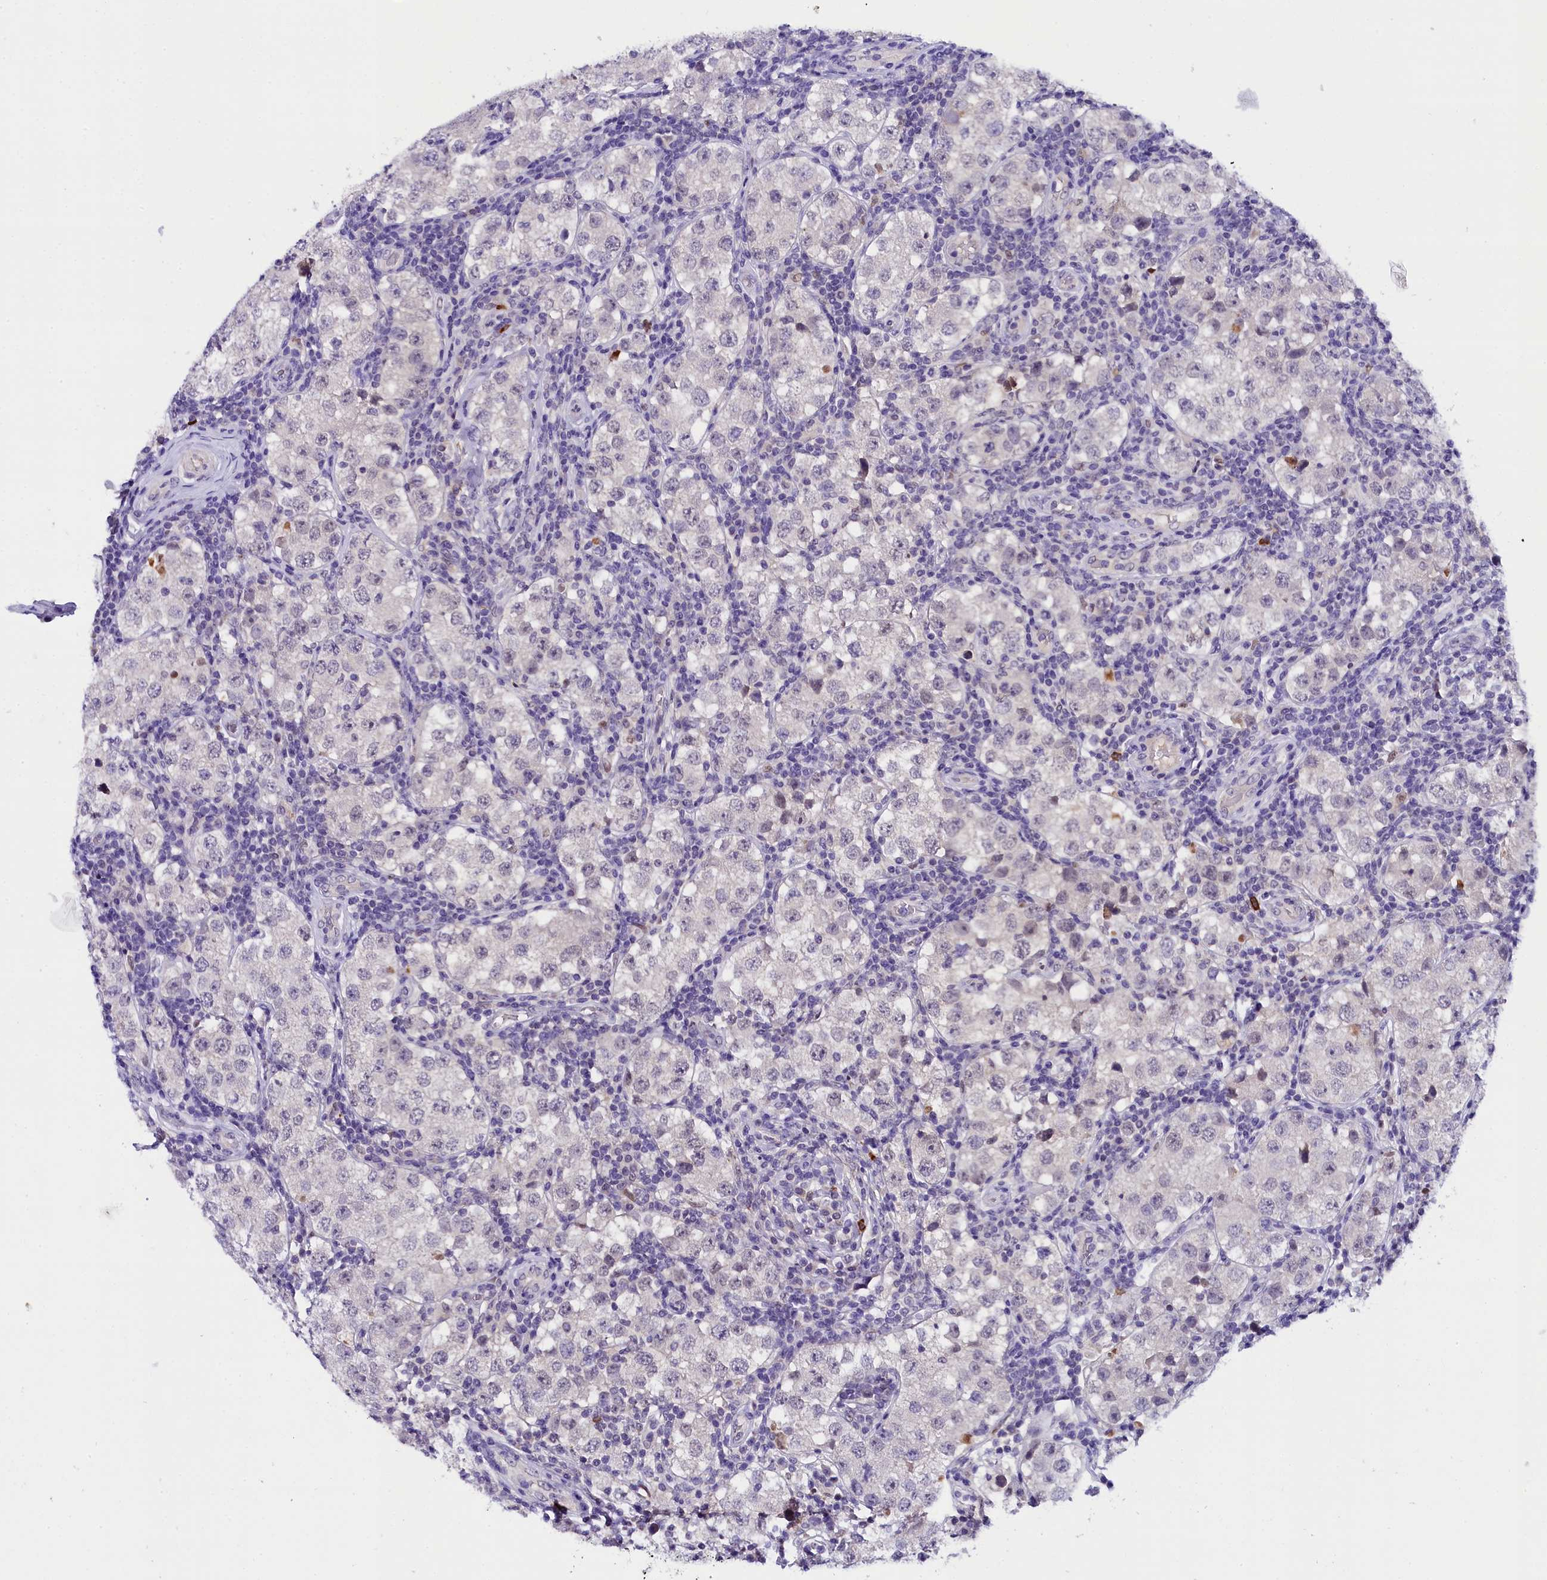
{"staining": {"intensity": "negative", "quantity": "none", "location": "none"}, "tissue": "testis cancer", "cell_type": "Tumor cells", "image_type": "cancer", "snomed": [{"axis": "morphology", "description": "Seminoma, NOS"}, {"axis": "topography", "description": "Testis"}], "caption": "Human testis cancer stained for a protein using immunohistochemistry demonstrates no expression in tumor cells.", "gene": "IQCN", "patient": {"sex": "male", "age": 34}}